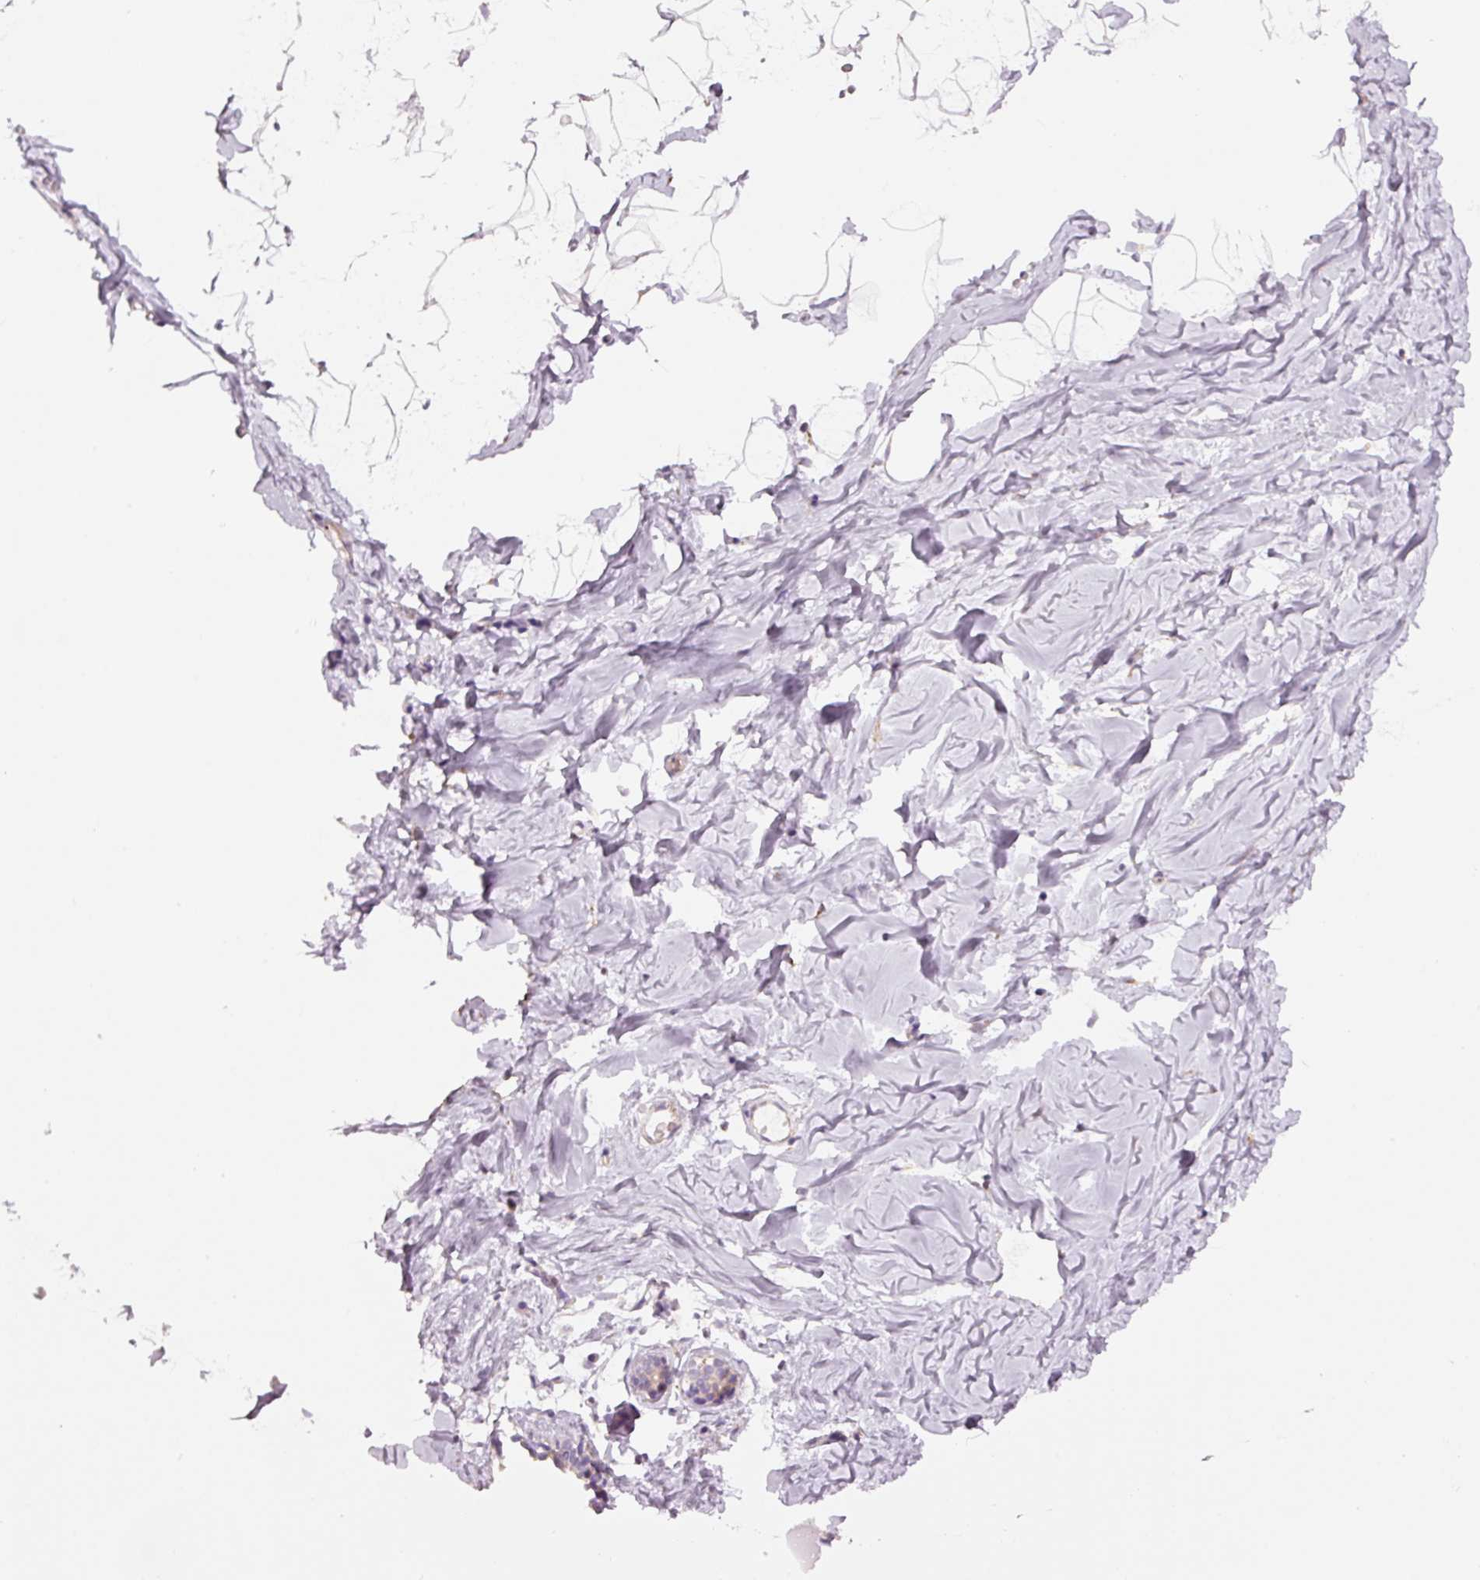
{"staining": {"intensity": "negative", "quantity": "none", "location": "none"}, "tissue": "breast", "cell_type": "Adipocytes", "image_type": "normal", "snomed": [{"axis": "morphology", "description": "Normal tissue, NOS"}, {"axis": "topography", "description": "Breast"}], "caption": "DAB immunohistochemical staining of unremarkable breast displays no significant staining in adipocytes. (DAB IHC with hematoxylin counter stain).", "gene": "GCG", "patient": {"sex": "female", "age": 23}}